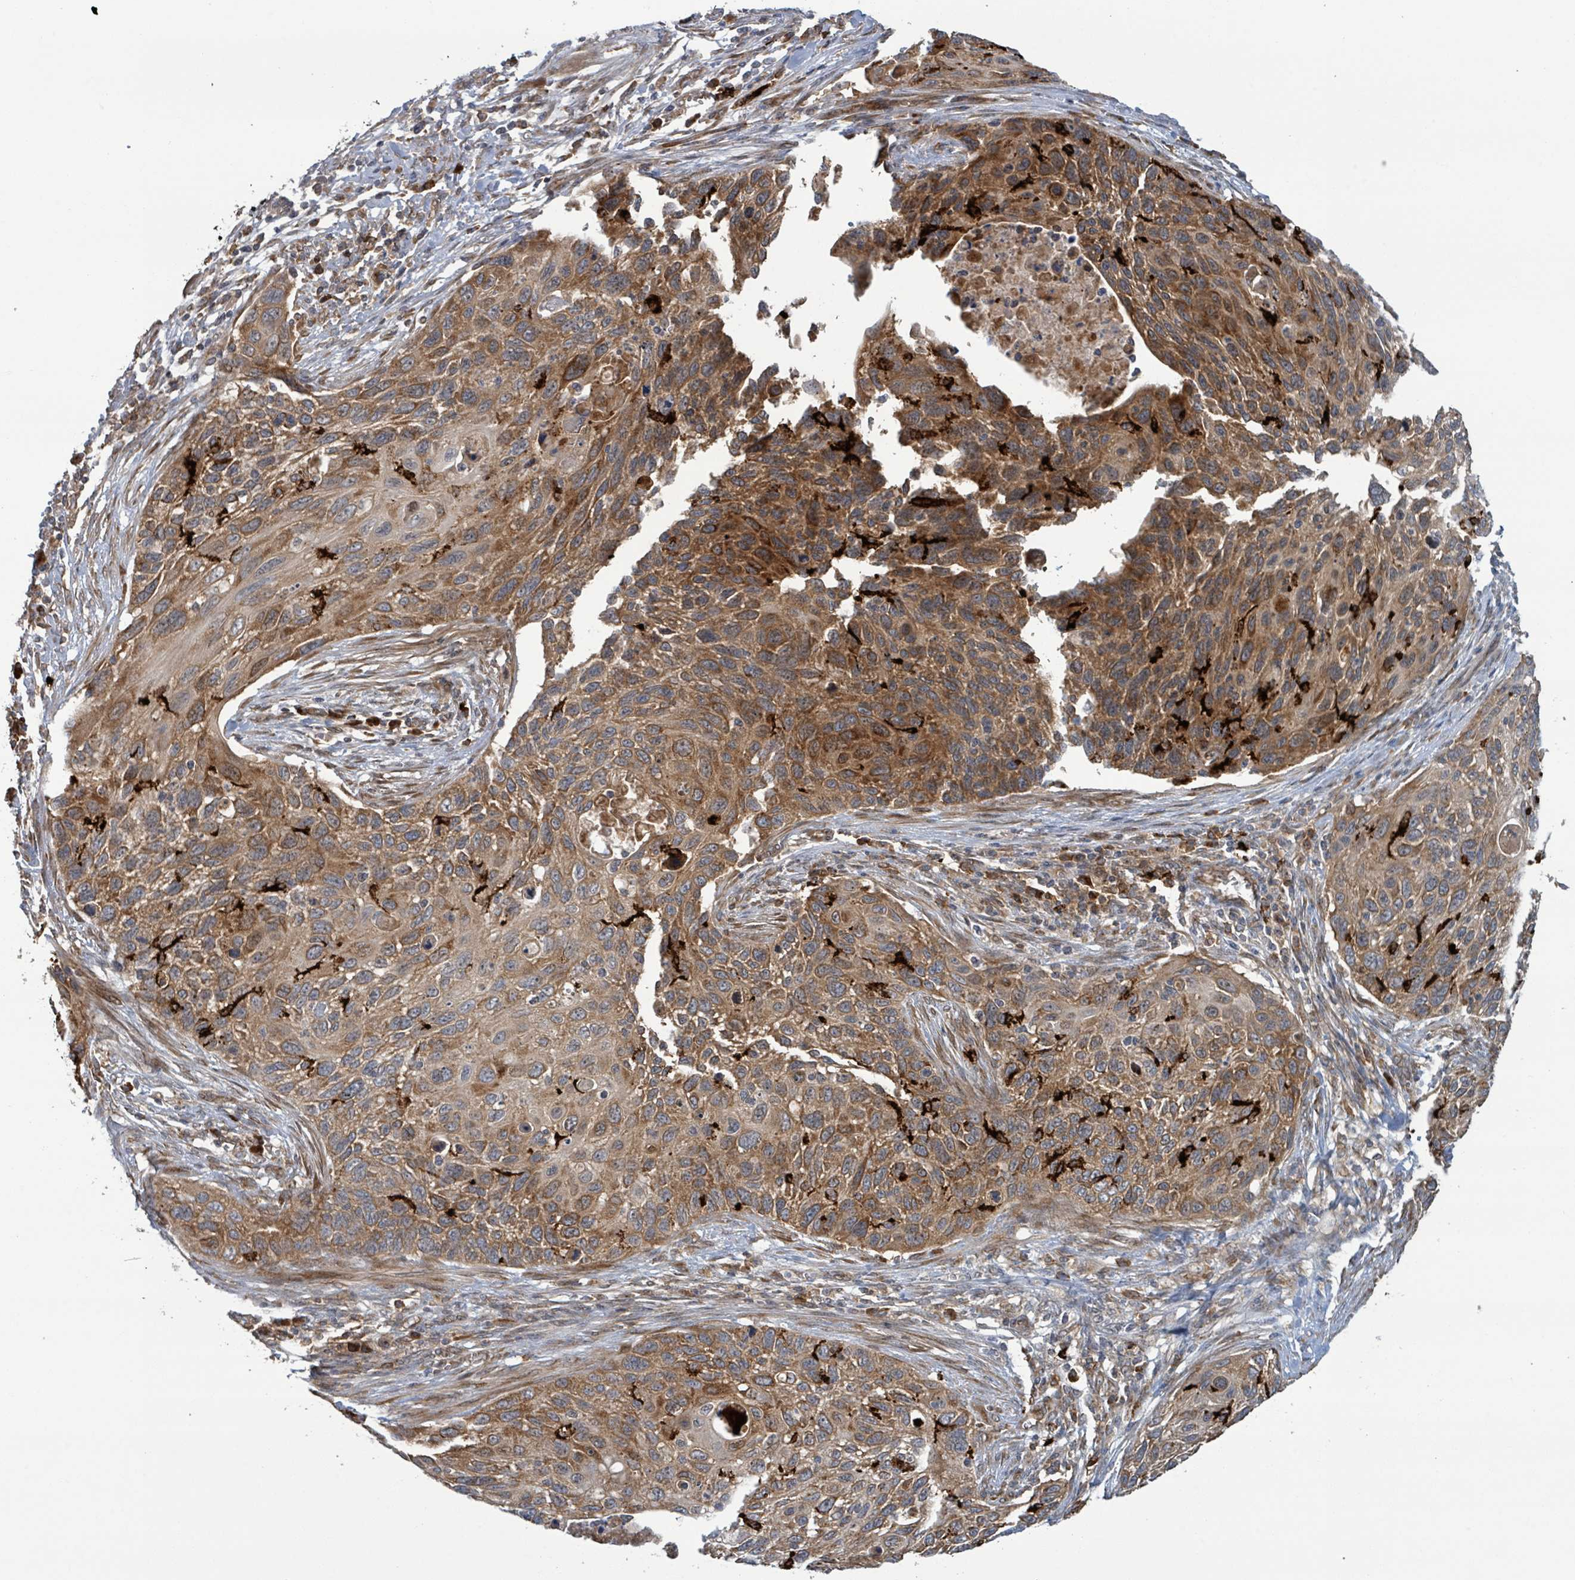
{"staining": {"intensity": "strong", "quantity": ">75%", "location": "cytoplasmic/membranous"}, "tissue": "cervical cancer", "cell_type": "Tumor cells", "image_type": "cancer", "snomed": [{"axis": "morphology", "description": "Squamous cell carcinoma, NOS"}, {"axis": "topography", "description": "Cervix"}], "caption": "Squamous cell carcinoma (cervical) tissue exhibits strong cytoplasmic/membranous expression in approximately >75% of tumor cells (DAB = brown stain, brightfield microscopy at high magnification).", "gene": "OR51E1", "patient": {"sex": "female", "age": 70}}